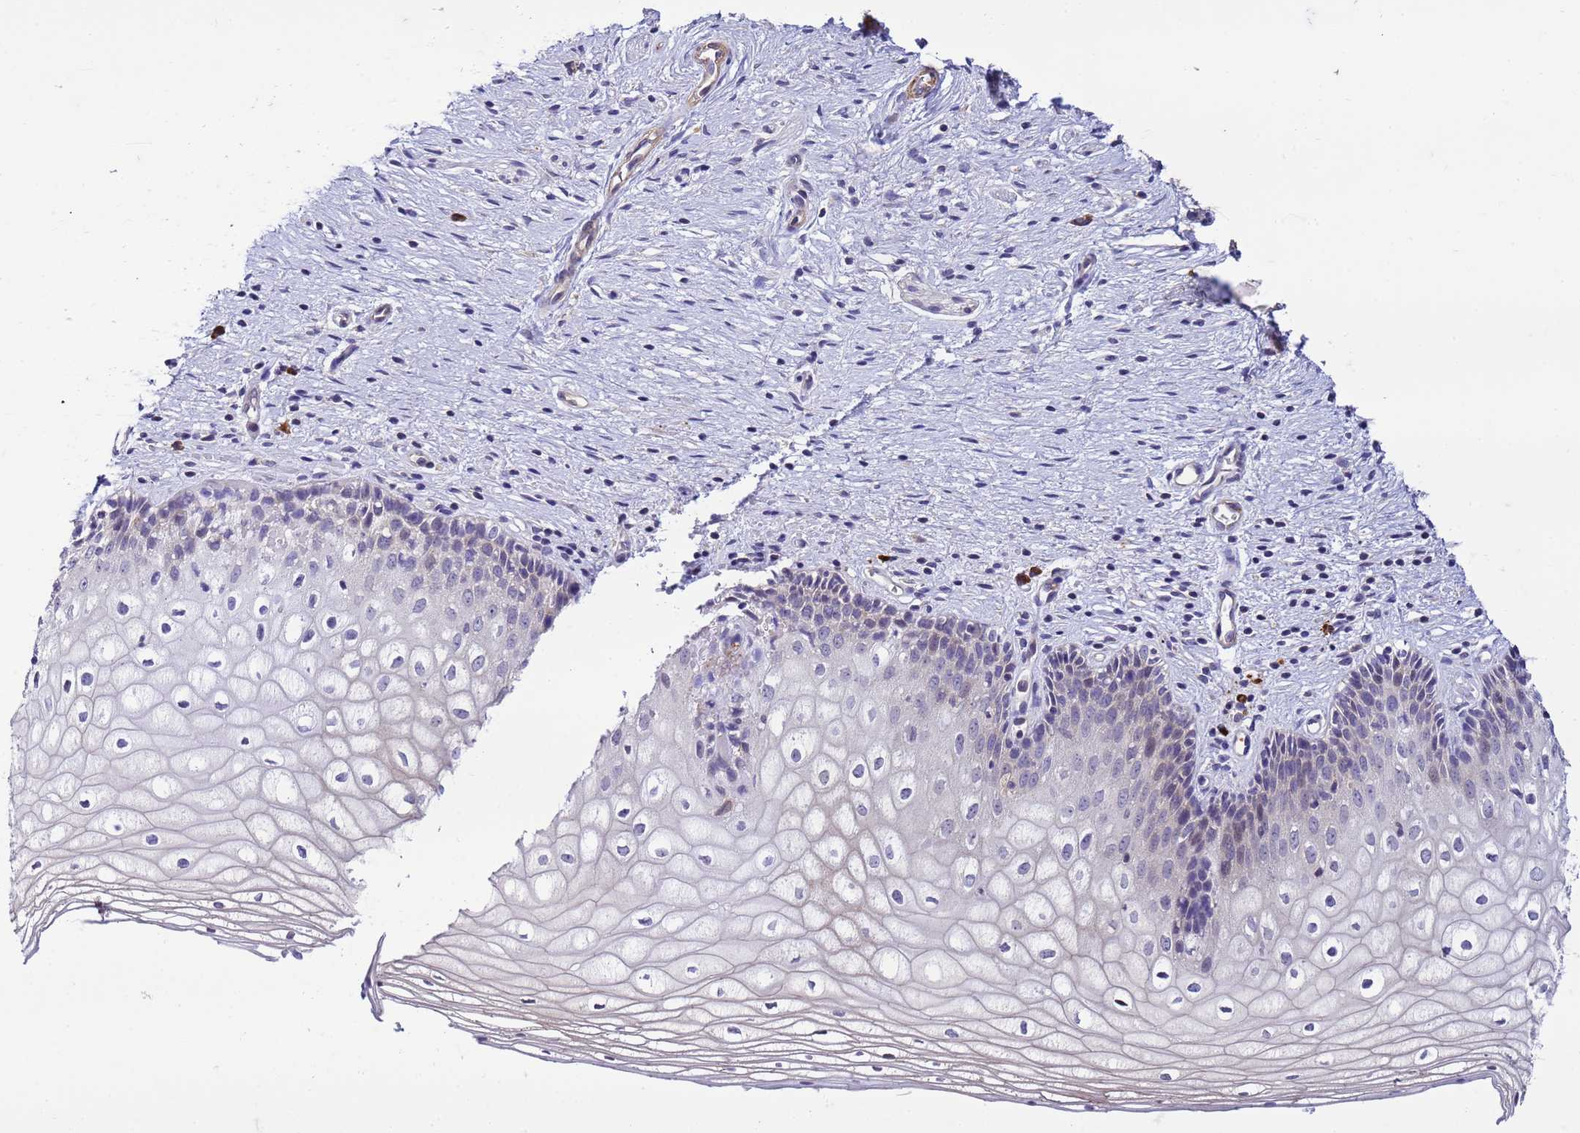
{"staining": {"intensity": "negative", "quantity": "none", "location": "none"}, "tissue": "vagina", "cell_type": "Squamous epithelial cells", "image_type": "normal", "snomed": [{"axis": "morphology", "description": "Normal tissue, NOS"}, {"axis": "topography", "description": "Vagina"}], "caption": "High power microscopy micrograph of an immunohistochemistry (IHC) micrograph of unremarkable vagina, revealing no significant staining in squamous epithelial cells.", "gene": "GEN1", "patient": {"sex": "female", "age": 60}}